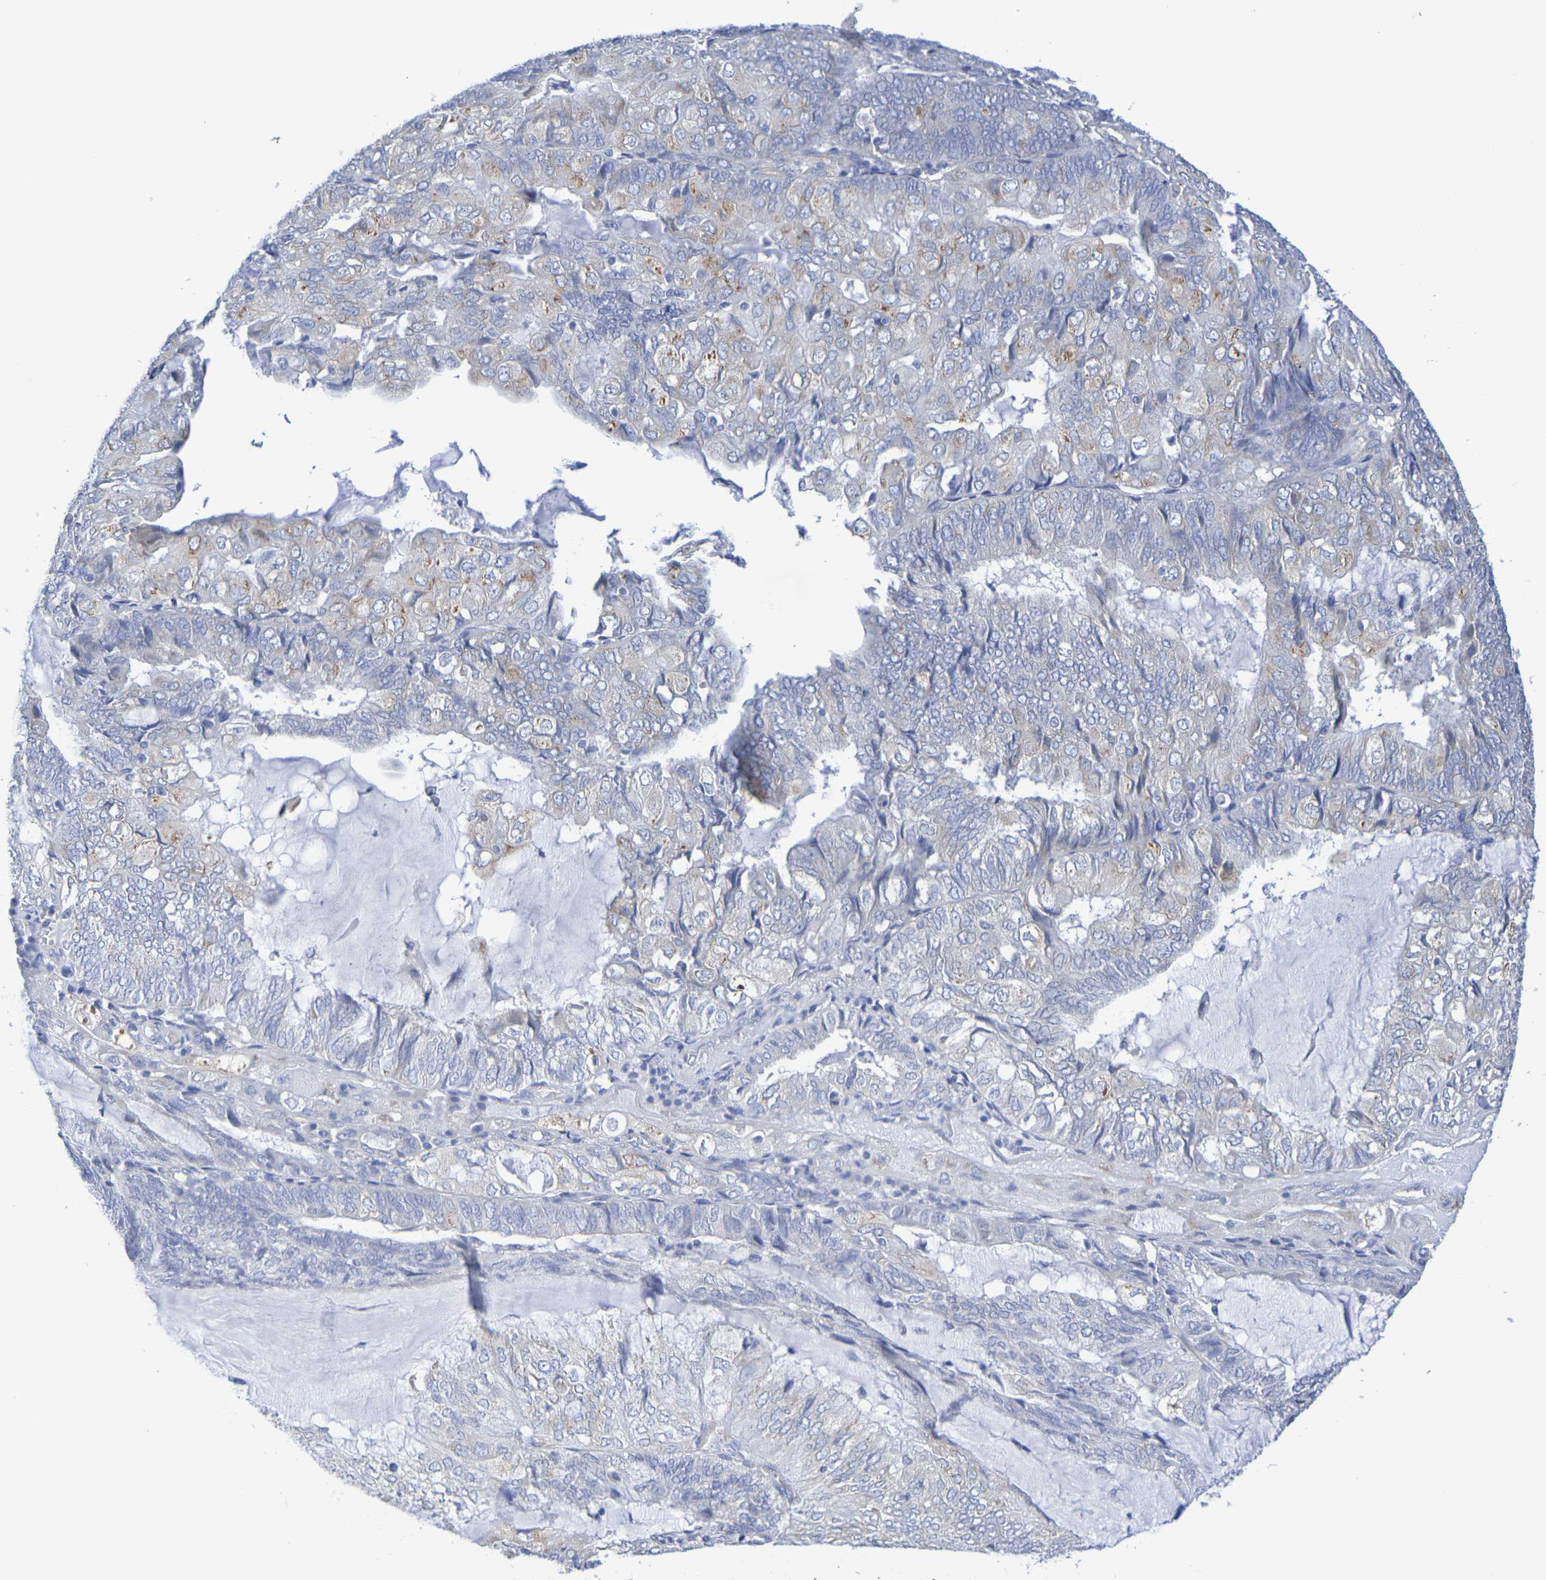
{"staining": {"intensity": "weak", "quantity": "25%-75%", "location": "cytoplasmic/membranous"}, "tissue": "endometrial cancer", "cell_type": "Tumor cells", "image_type": "cancer", "snomed": [{"axis": "morphology", "description": "Adenocarcinoma, NOS"}, {"axis": "topography", "description": "Endometrium"}], "caption": "Weak cytoplasmic/membranous positivity for a protein is identified in about 25%-75% of tumor cells of endometrial cancer using IHC.", "gene": "TMCC3", "patient": {"sex": "female", "age": 81}}